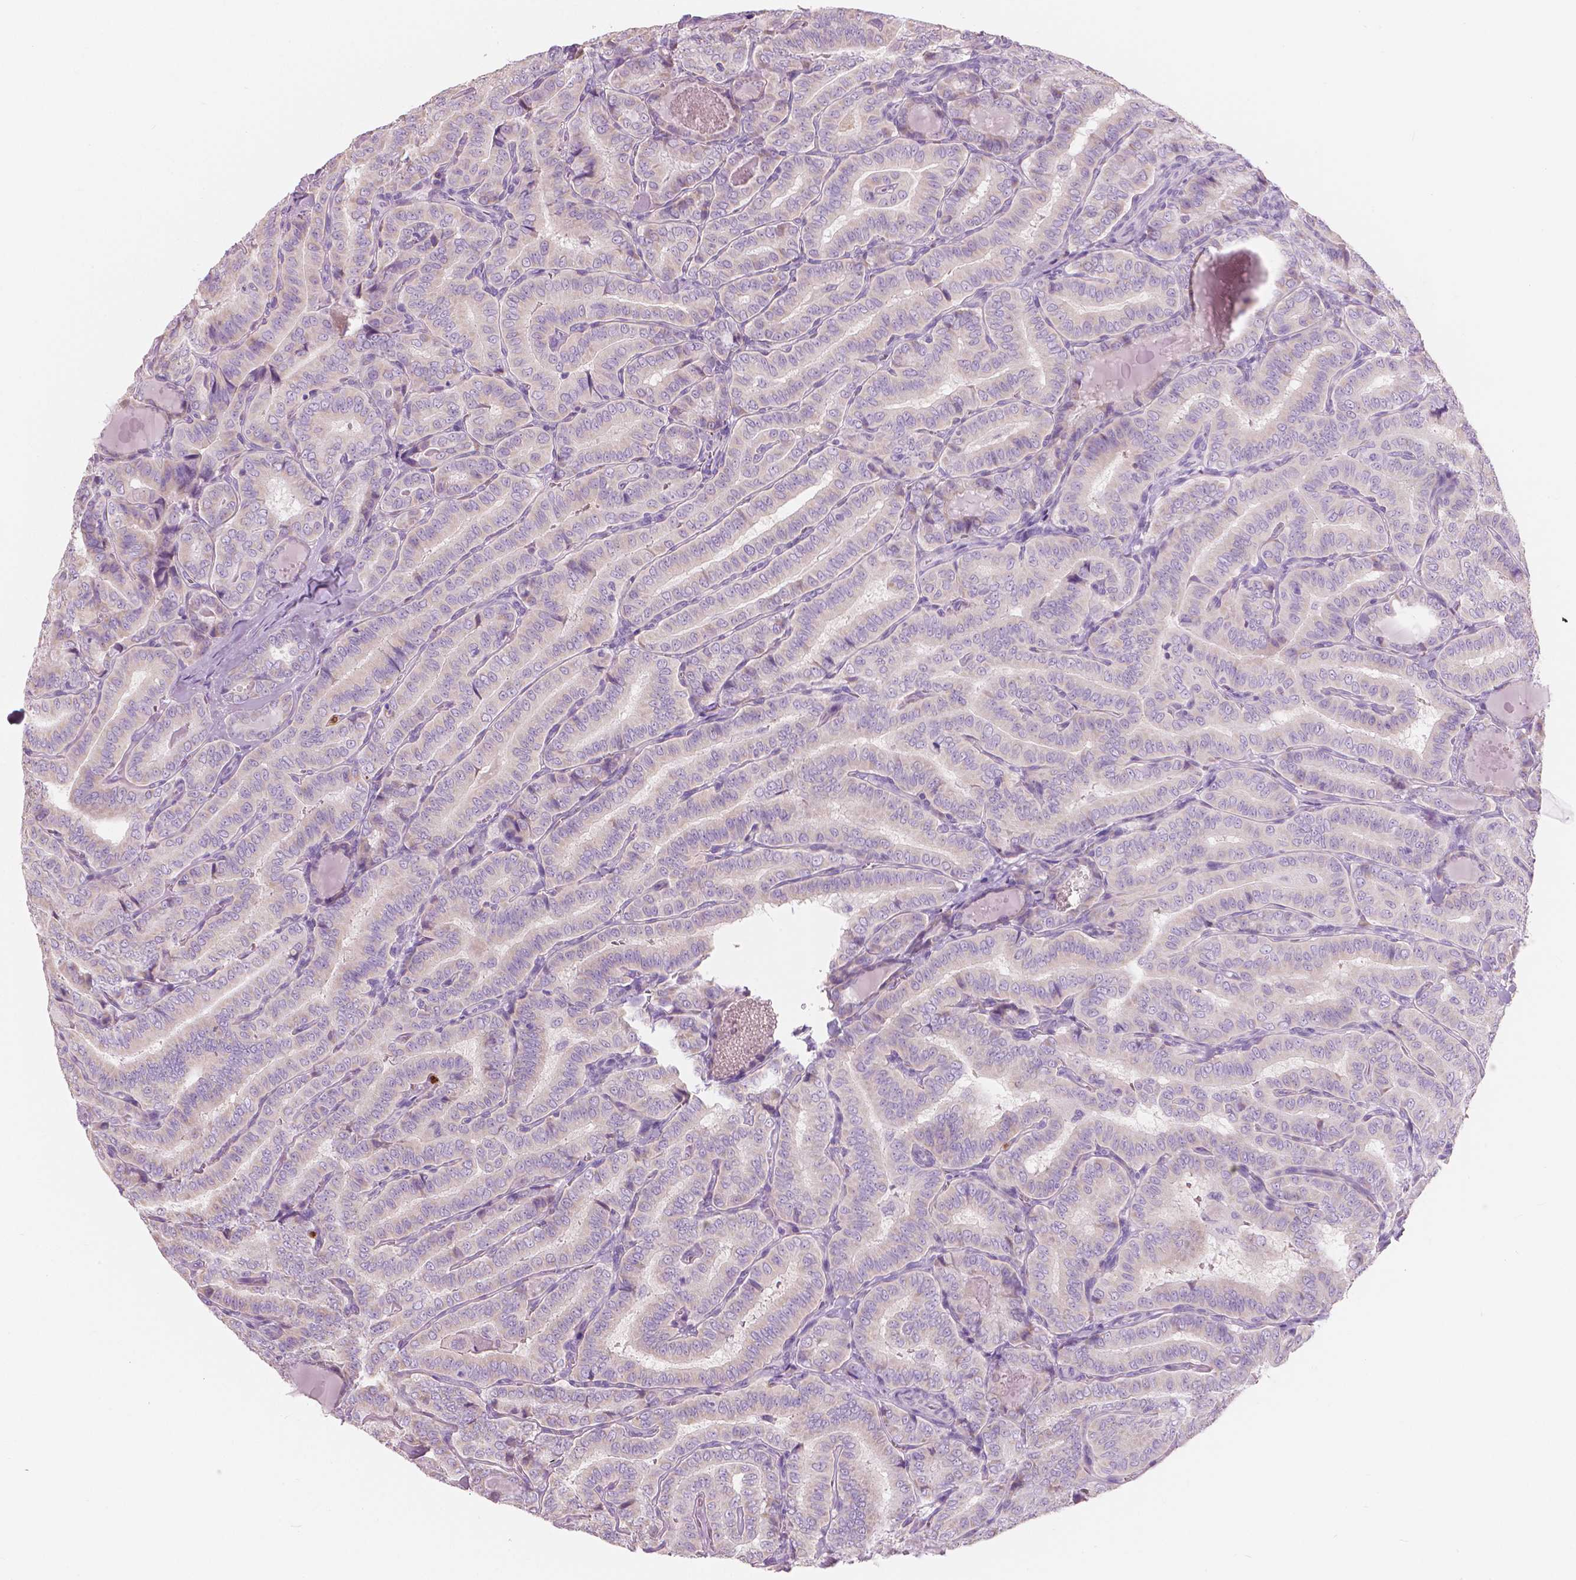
{"staining": {"intensity": "negative", "quantity": "none", "location": "none"}, "tissue": "thyroid cancer", "cell_type": "Tumor cells", "image_type": "cancer", "snomed": [{"axis": "morphology", "description": "Papillary adenocarcinoma, NOS"}, {"axis": "morphology", "description": "Papillary adenoma metastatic"}, {"axis": "topography", "description": "Thyroid gland"}], "caption": "Tumor cells are negative for protein expression in human thyroid papillary adenoma metastatic. (DAB immunohistochemistry visualized using brightfield microscopy, high magnification).", "gene": "CXCR2", "patient": {"sex": "female", "age": 50}}